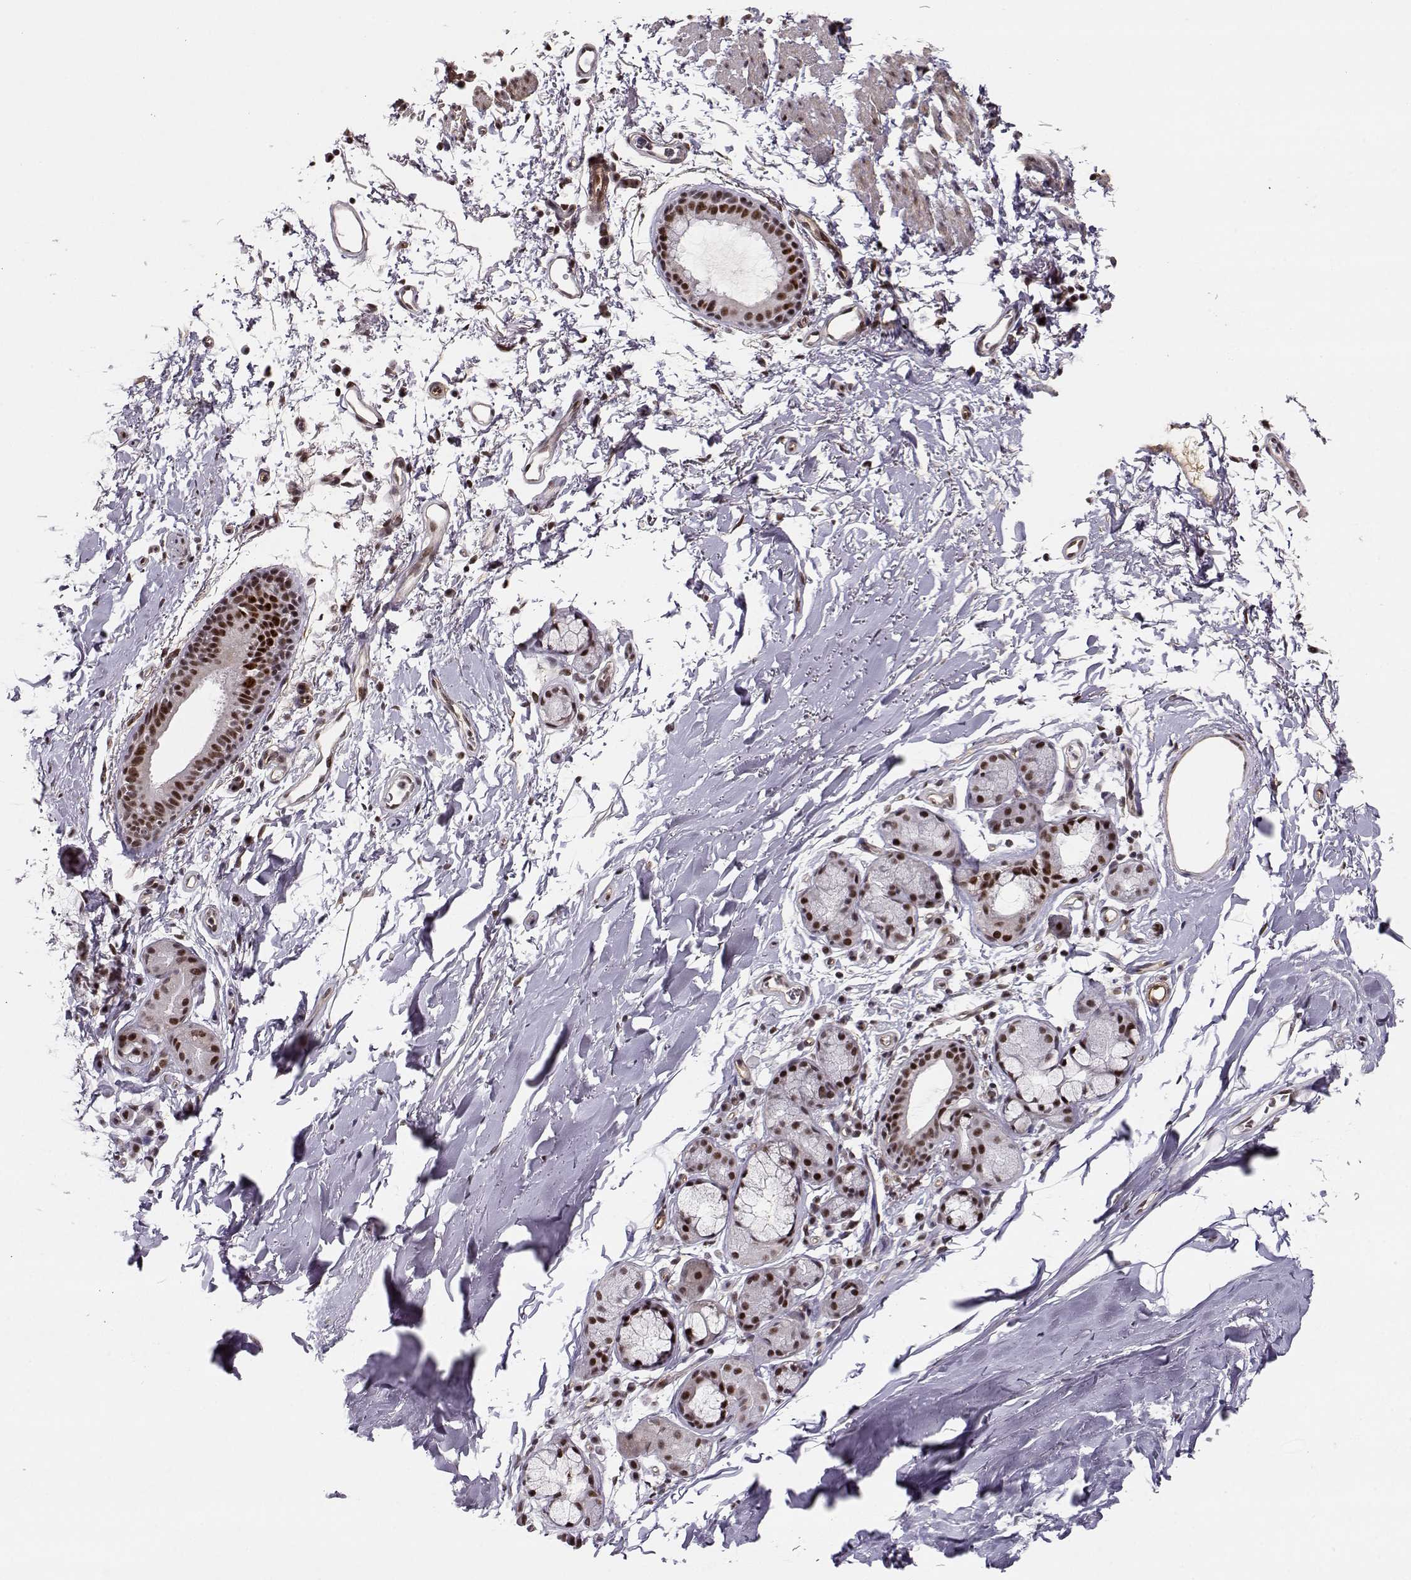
{"staining": {"intensity": "strong", "quantity": ">75%", "location": "nuclear"}, "tissue": "bronchus", "cell_type": "Respiratory epithelial cells", "image_type": "normal", "snomed": [{"axis": "morphology", "description": "Normal tissue, NOS"}, {"axis": "topography", "description": "Lymph node"}, {"axis": "topography", "description": "Bronchus"}], "caption": "Strong nuclear positivity for a protein is present in approximately >75% of respiratory epithelial cells of unremarkable bronchus using immunohistochemistry.", "gene": "CIR1", "patient": {"sex": "female", "age": 70}}